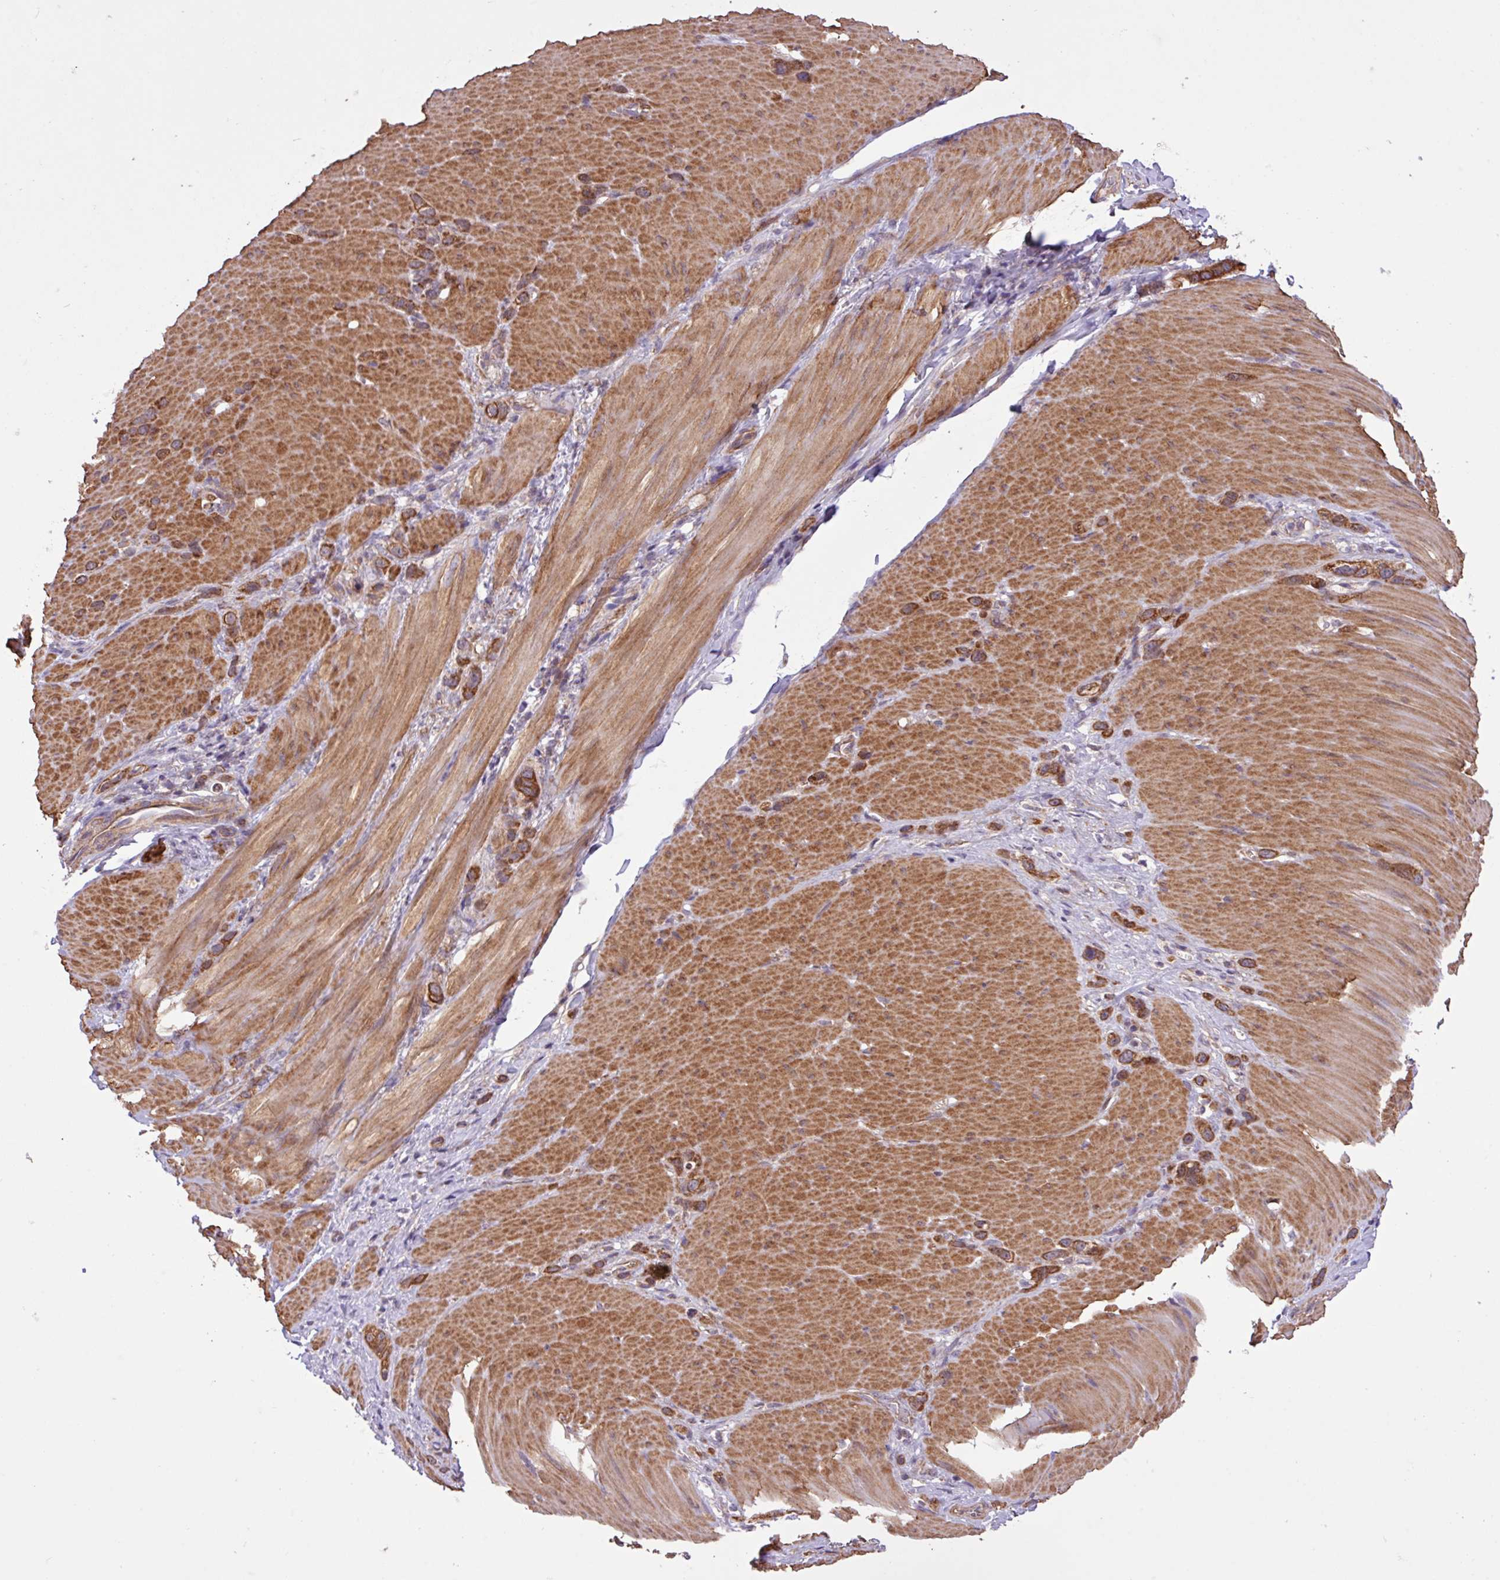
{"staining": {"intensity": "moderate", "quantity": ">75%", "location": "cytoplasmic/membranous"}, "tissue": "stomach cancer", "cell_type": "Tumor cells", "image_type": "cancer", "snomed": [{"axis": "morphology", "description": "Adenocarcinoma, NOS"}, {"axis": "topography", "description": "Stomach"}], "caption": "There is medium levels of moderate cytoplasmic/membranous positivity in tumor cells of stomach adenocarcinoma, as demonstrated by immunohistochemical staining (brown color).", "gene": "TIMM10B", "patient": {"sex": "female", "age": 65}}